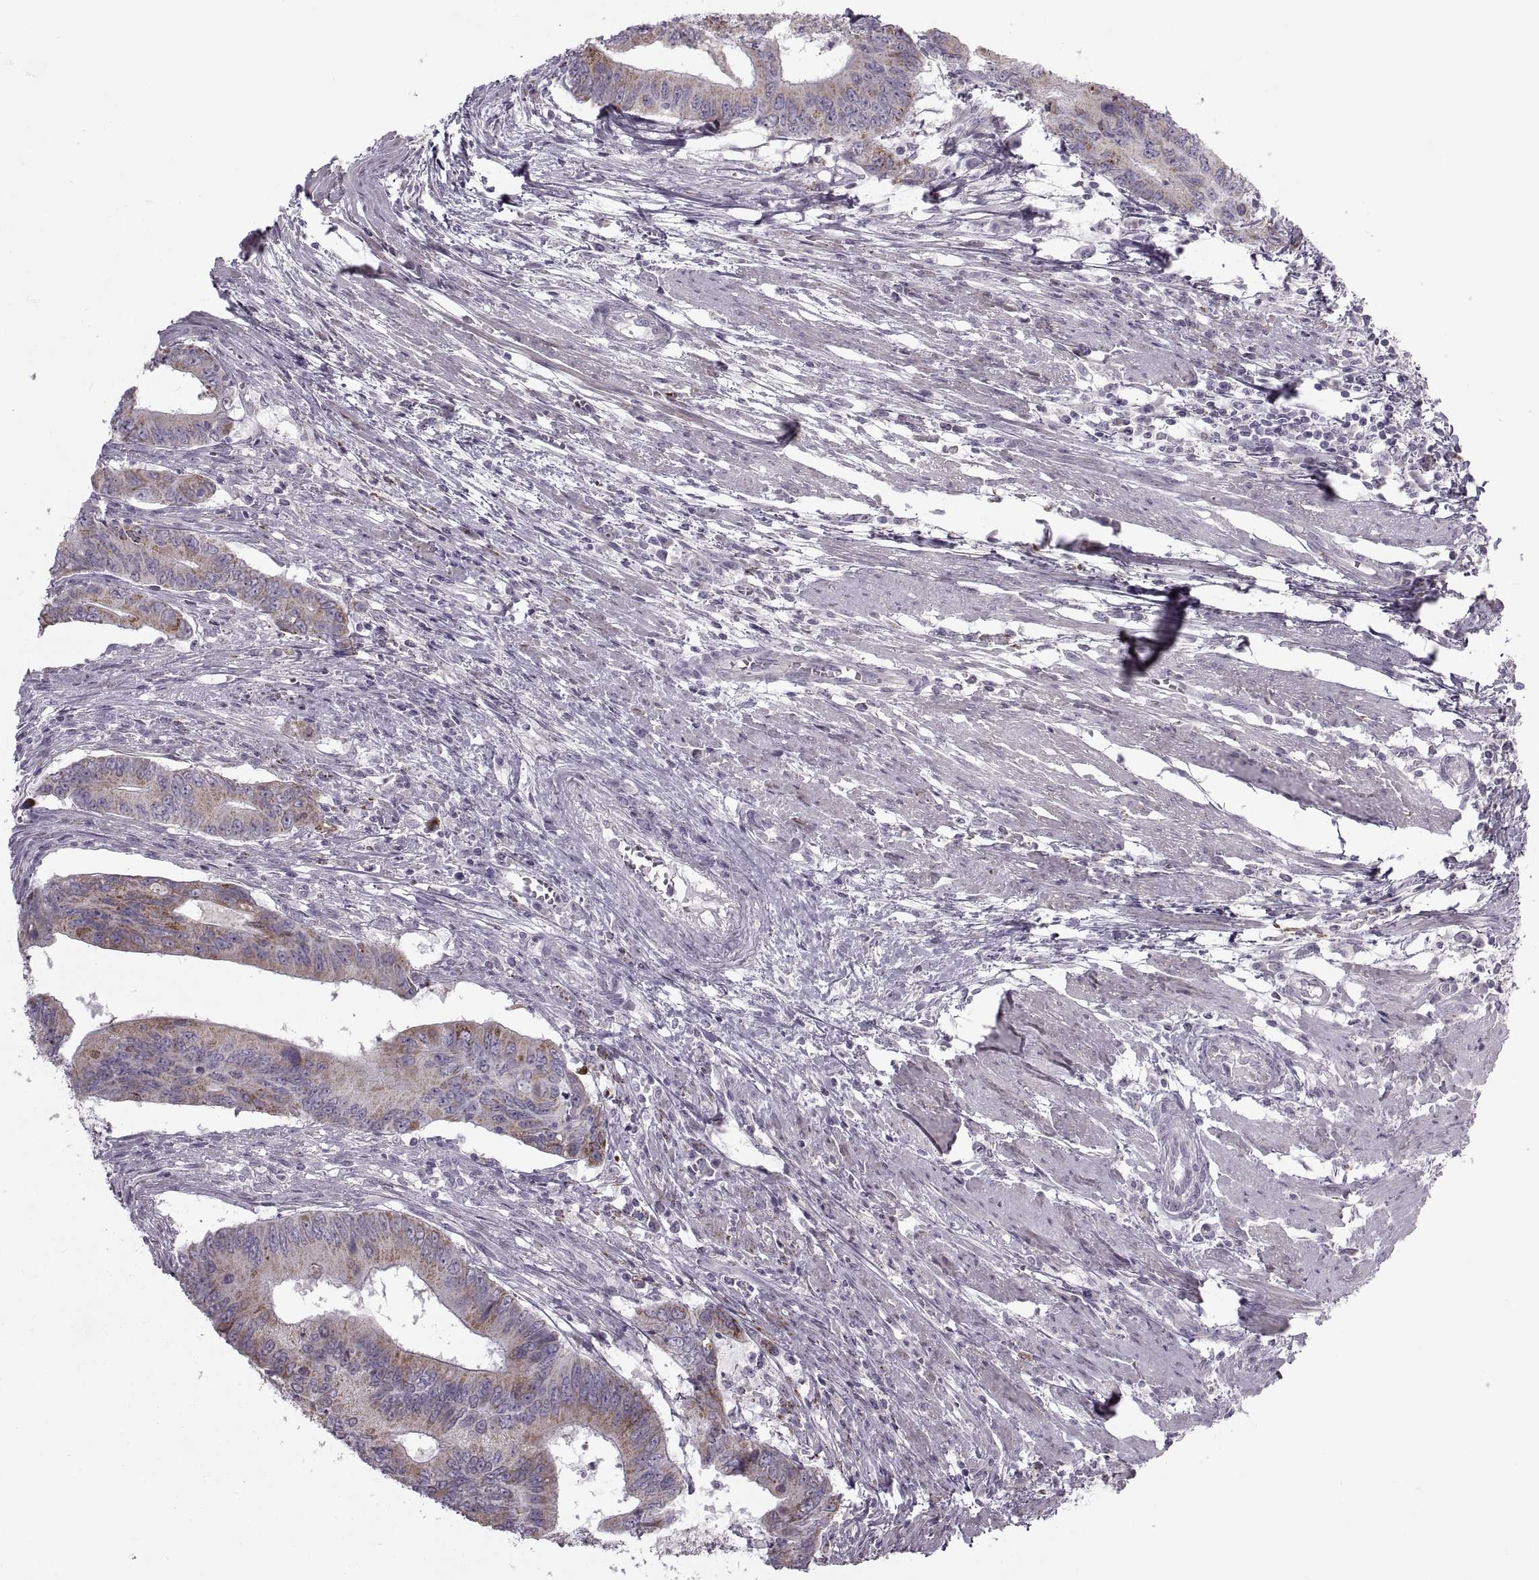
{"staining": {"intensity": "moderate", "quantity": "25%-75%", "location": "cytoplasmic/membranous"}, "tissue": "colorectal cancer", "cell_type": "Tumor cells", "image_type": "cancer", "snomed": [{"axis": "morphology", "description": "Adenocarcinoma, NOS"}, {"axis": "topography", "description": "Colon"}], "caption": "Immunohistochemistry (DAB) staining of human adenocarcinoma (colorectal) shows moderate cytoplasmic/membranous protein staining in about 25%-75% of tumor cells. The protein of interest is stained brown, and the nuclei are stained in blue (DAB IHC with brightfield microscopy, high magnification).", "gene": "PIERCE1", "patient": {"sex": "male", "age": 53}}